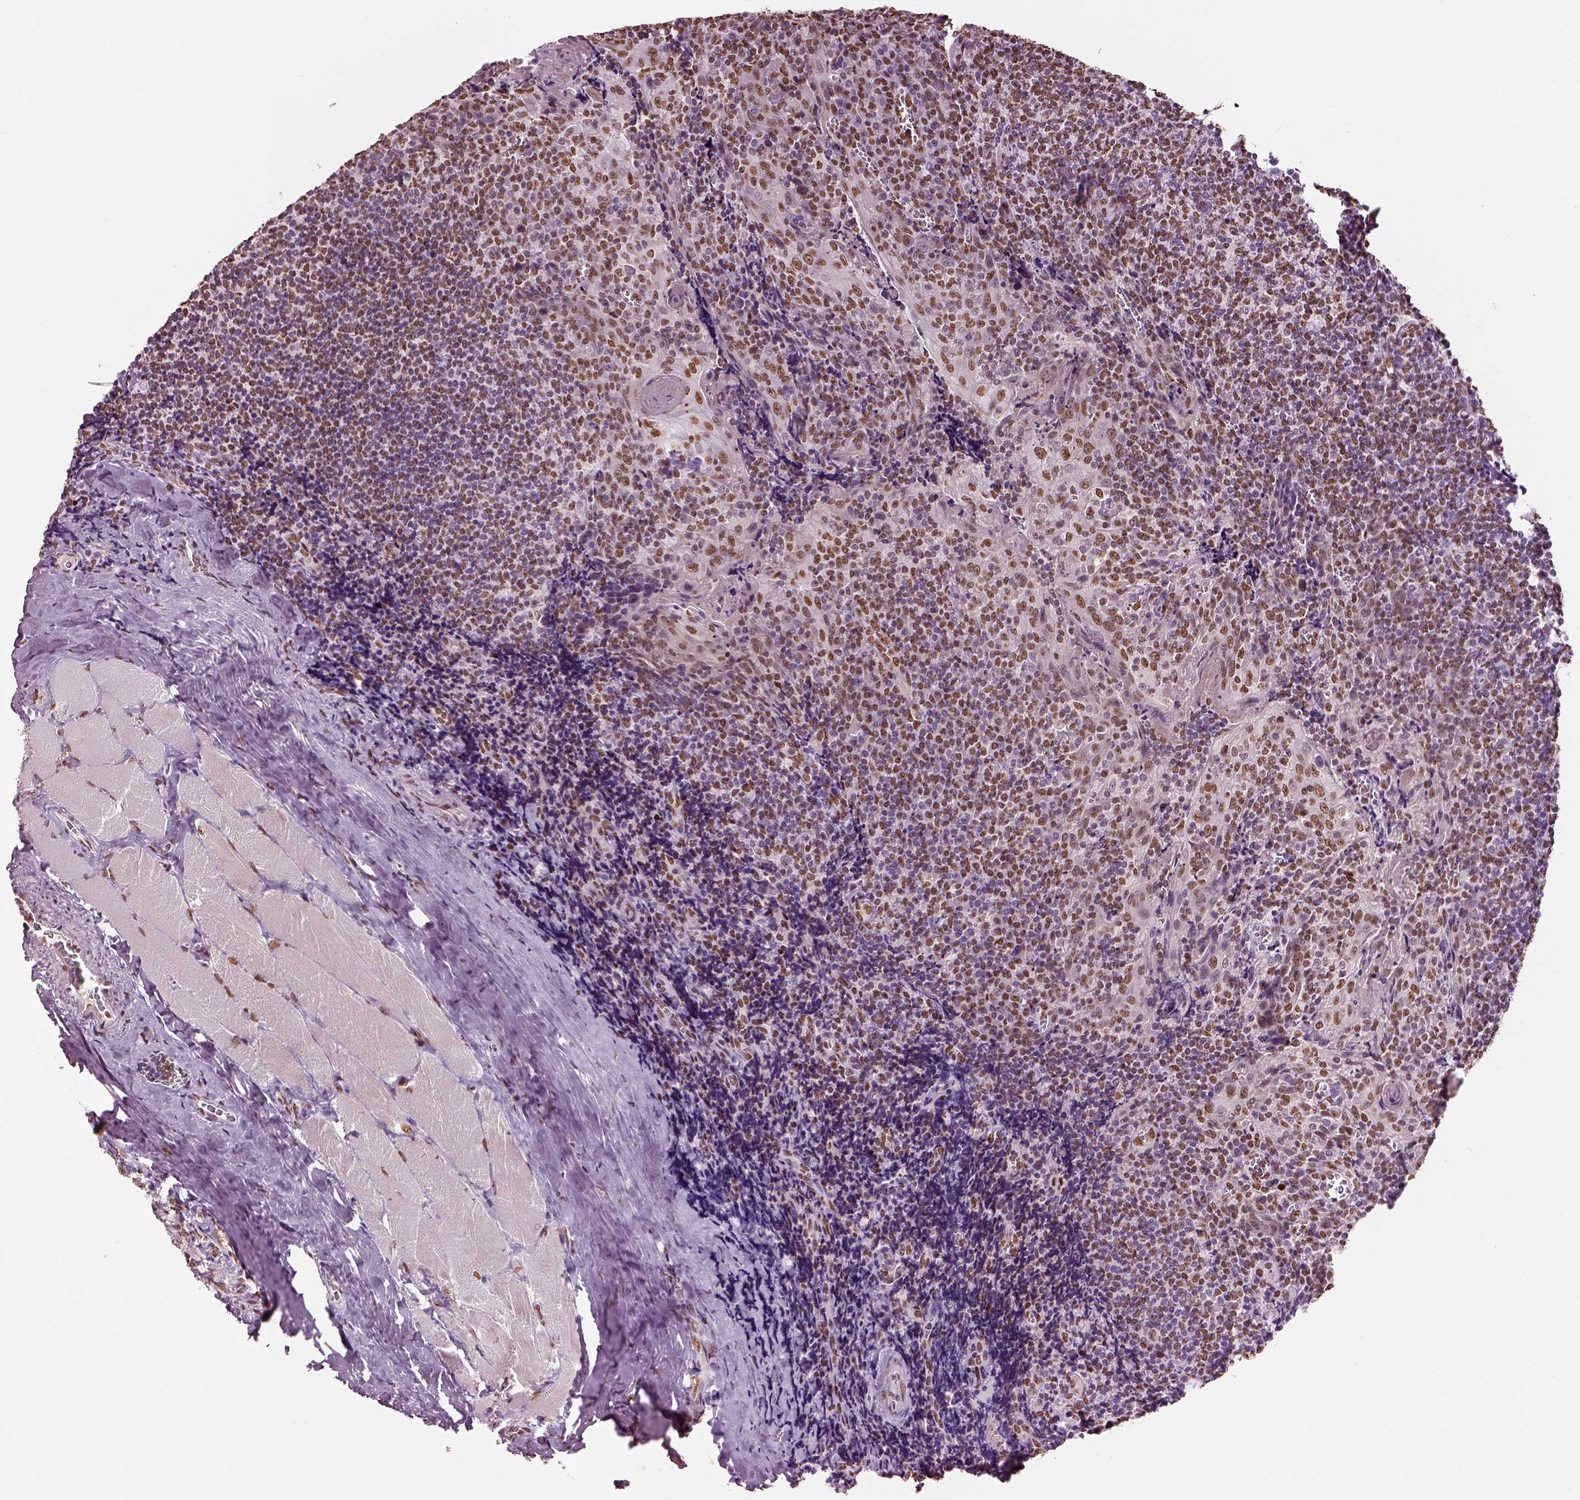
{"staining": {"intensity": "moderate", "quantity": "25%-75%", "location": "nuclear"}, "tissue": "tonsil", "cell_type": "Germinal center cells", "image_type": "normal", "snomed": [{"axis": "morphology", "description": "Normal tissue, NOS"}, {"axis": "morphology", "description": "Inflammation, NOS"}, {"axis": "topography", "description": "Tonsil"}], "caption": "A high-resolution image shows immunohistochemistry (IHC) staining of normal tonsil, which exhibits moderate nuclear positivity in approximately 25%-75% of germinal center cells.", "gene": "DDX3X", "patient": {"sex": "female", "age": 31}}